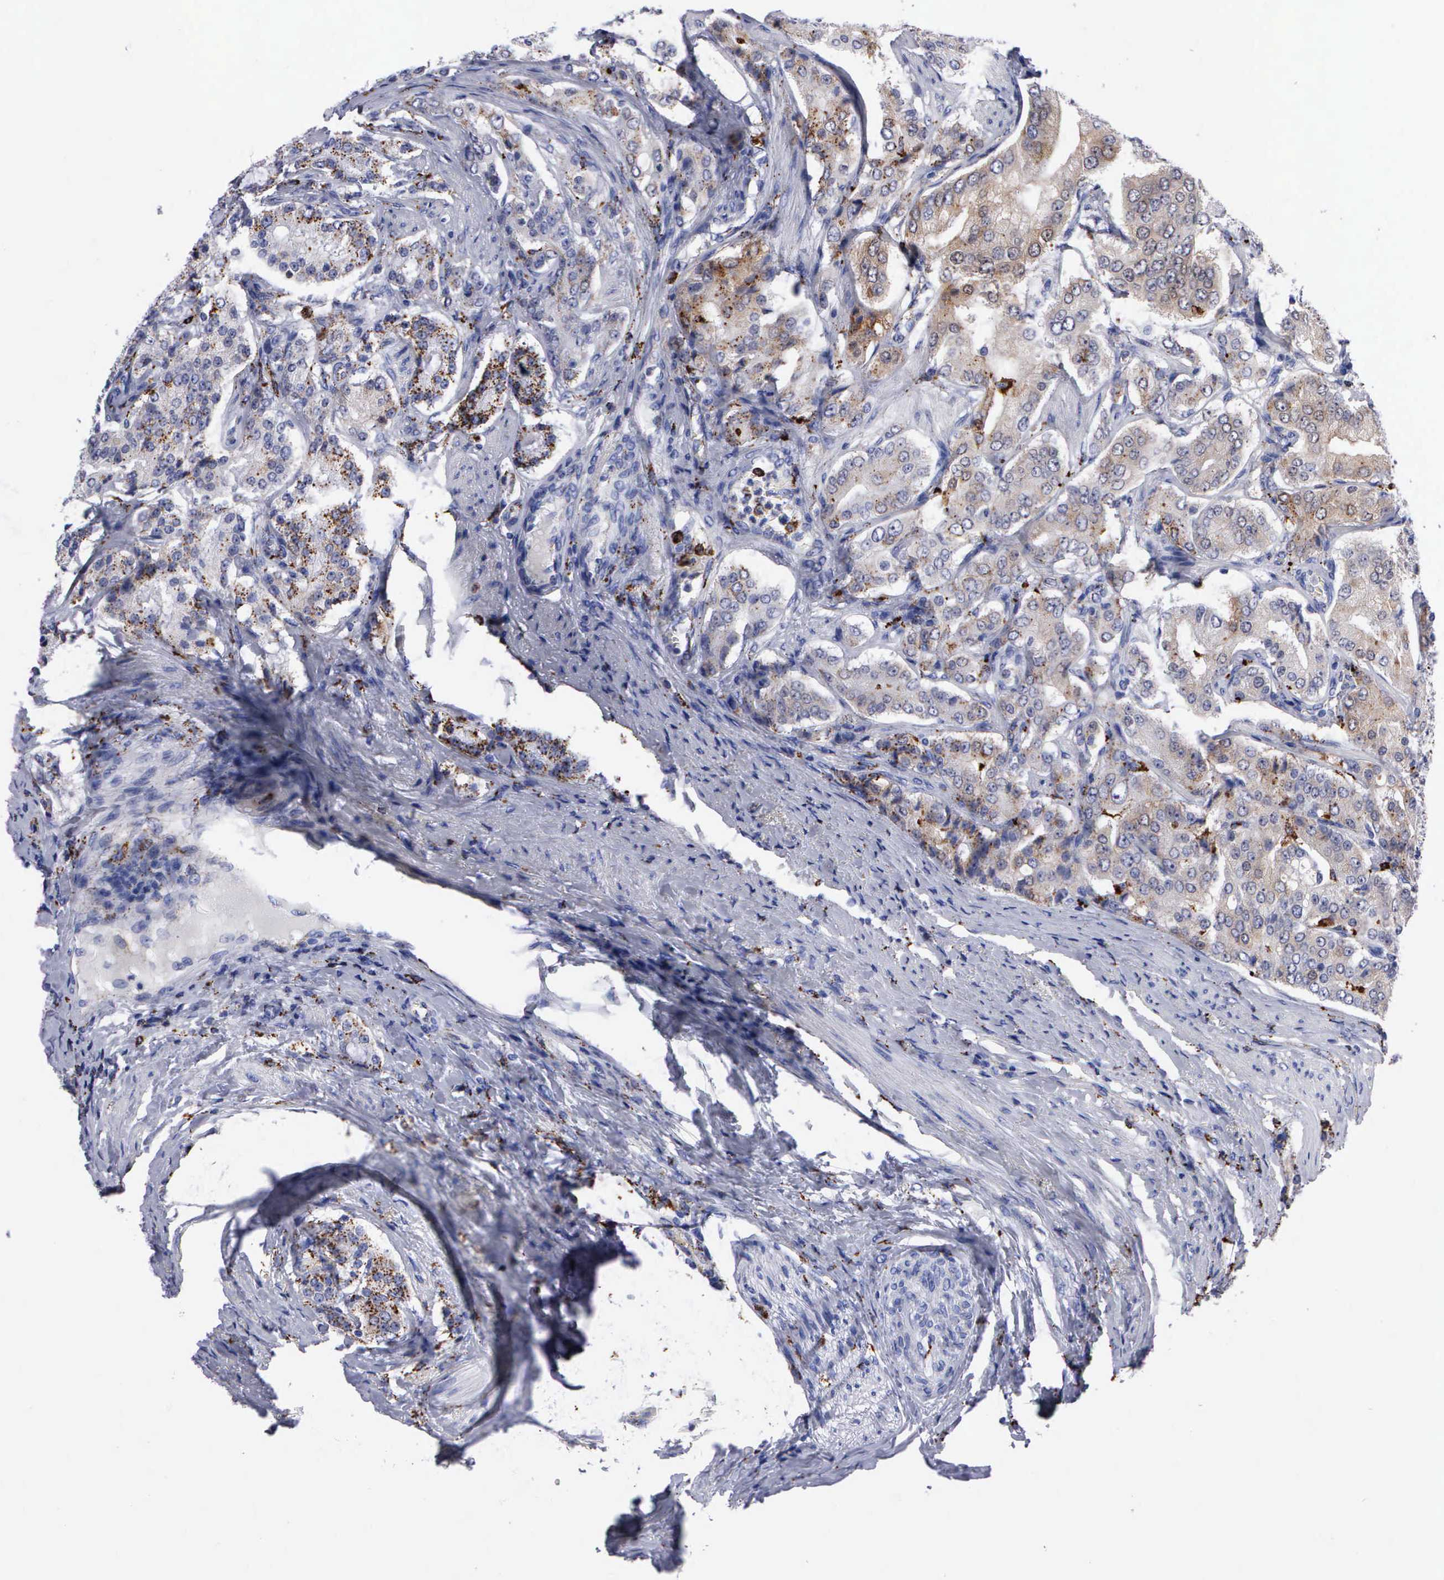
{"staining": {"intensity": "moderate", "quantity": "25%-75%", "location": "cytoplasmic/membranous"}, "tissue": "prostate cancer", "cell_type": "Tumor cells", "image_type": "cancer", "snomed": [{"axis": "morphology", "description": "Adenocarcinoma, Medium grade"}, {"axis": "topography", "description": "Prostate"}], "caption": "The photomicrograph reveals immunohistochemical staining of prostate cancer (adenocarcinoma (medium-grade)). There is moderate cytoplasmic/membranous expression is present in approximately 25%-75% of tumor cells.", "gene": "CTSH", "patient": {"sex": "male", "age": 72}}